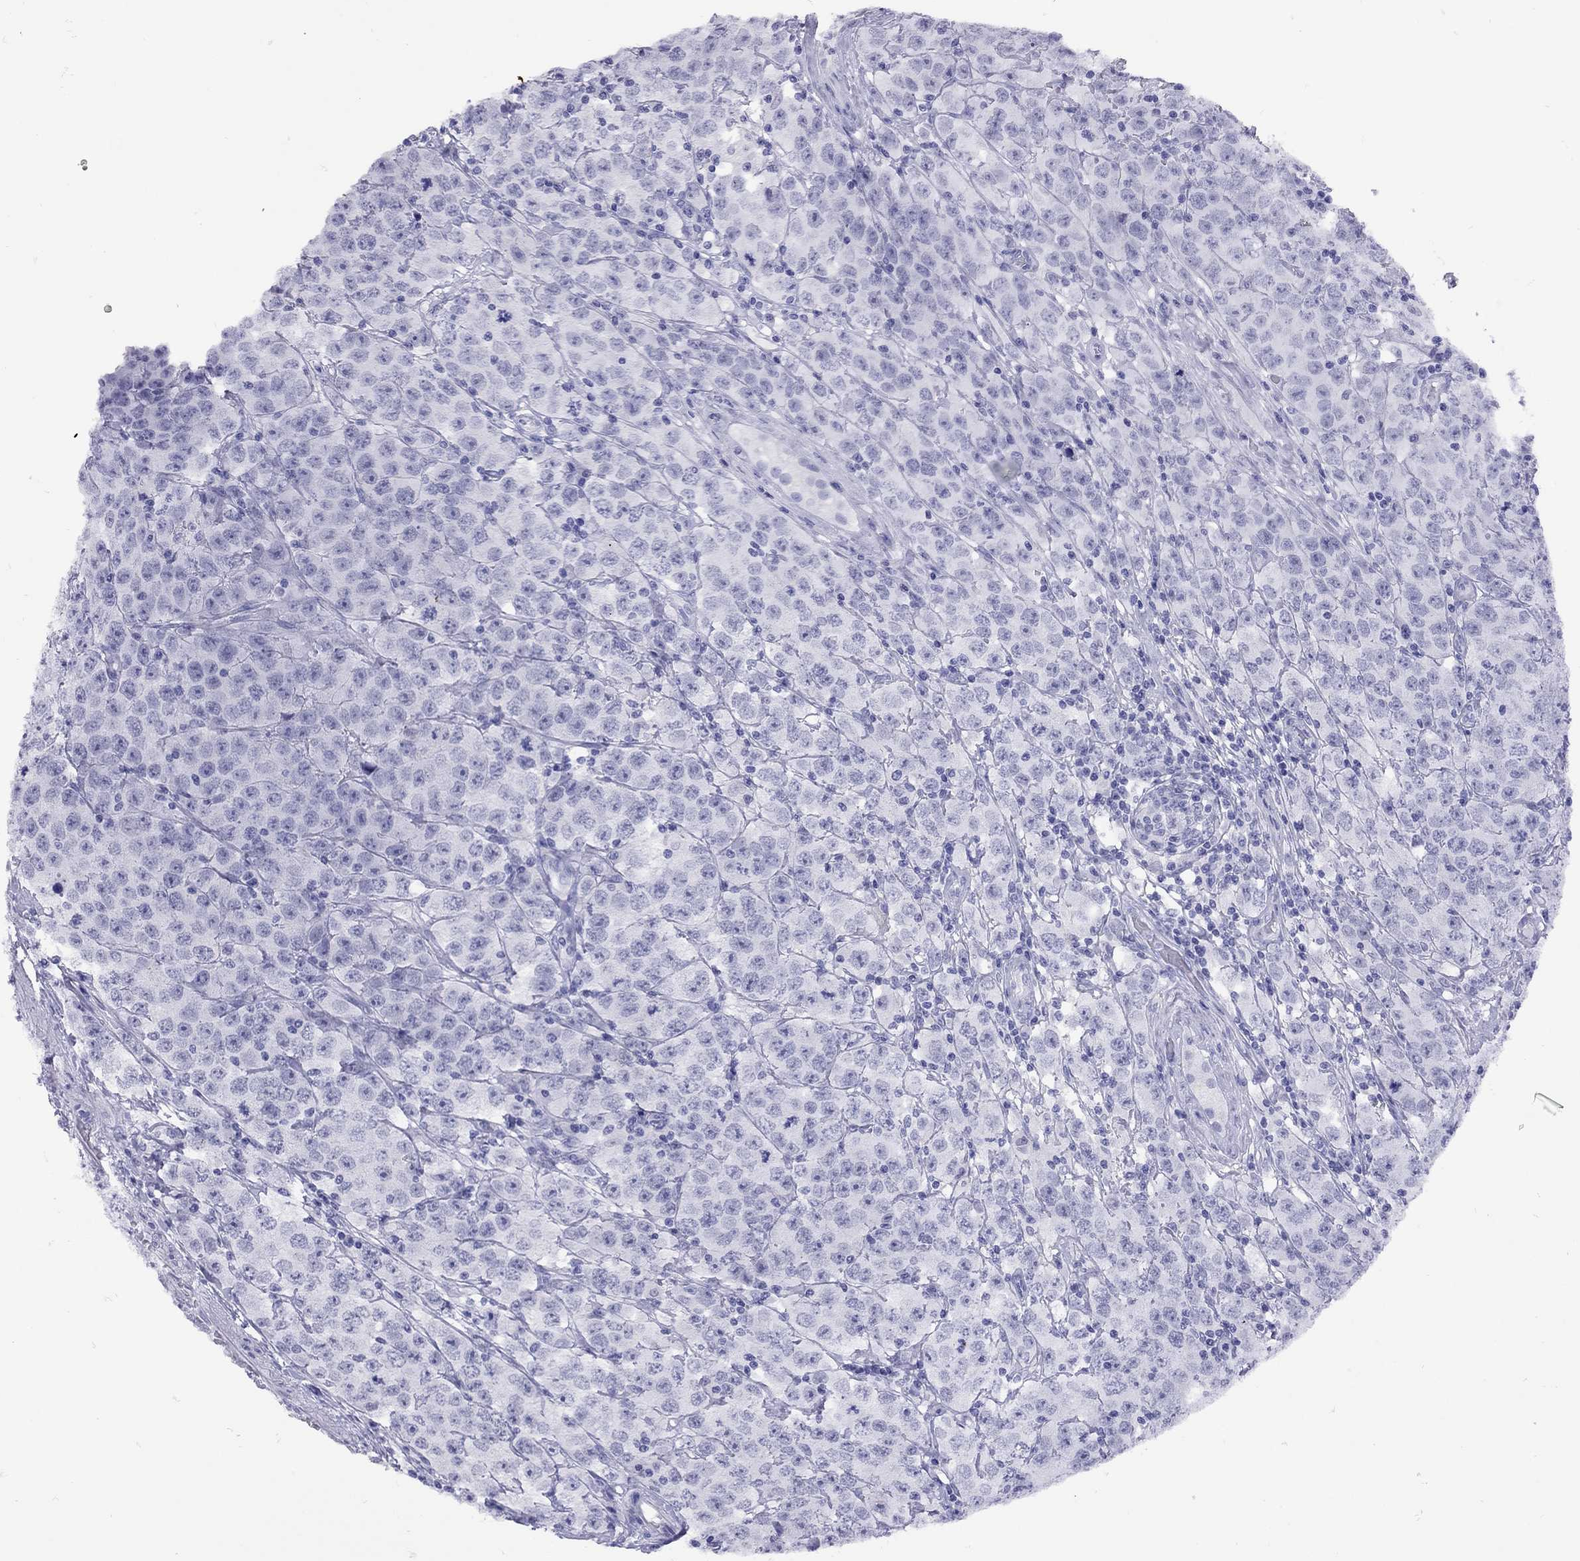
{"staining": {"intensity": "negative", "quantity": "none", "location": "none"}, "tissue": "testis cancer", "cell_type": "Tumor cells", "image_type": "cancer", "snomed": [{"axis": "morphology", "description": "Seminoma, NOS"}, {"axis": "topography", "description": "Testis"}], "caption": "High magnification brightfield microscopy of testis seminoma stained with DAB (brown) and counterstained with hematoxylin (blue): tumor cells show no significant staining.", "gene": "LYAR", "patient": {"sex": "male", "age": 52}}